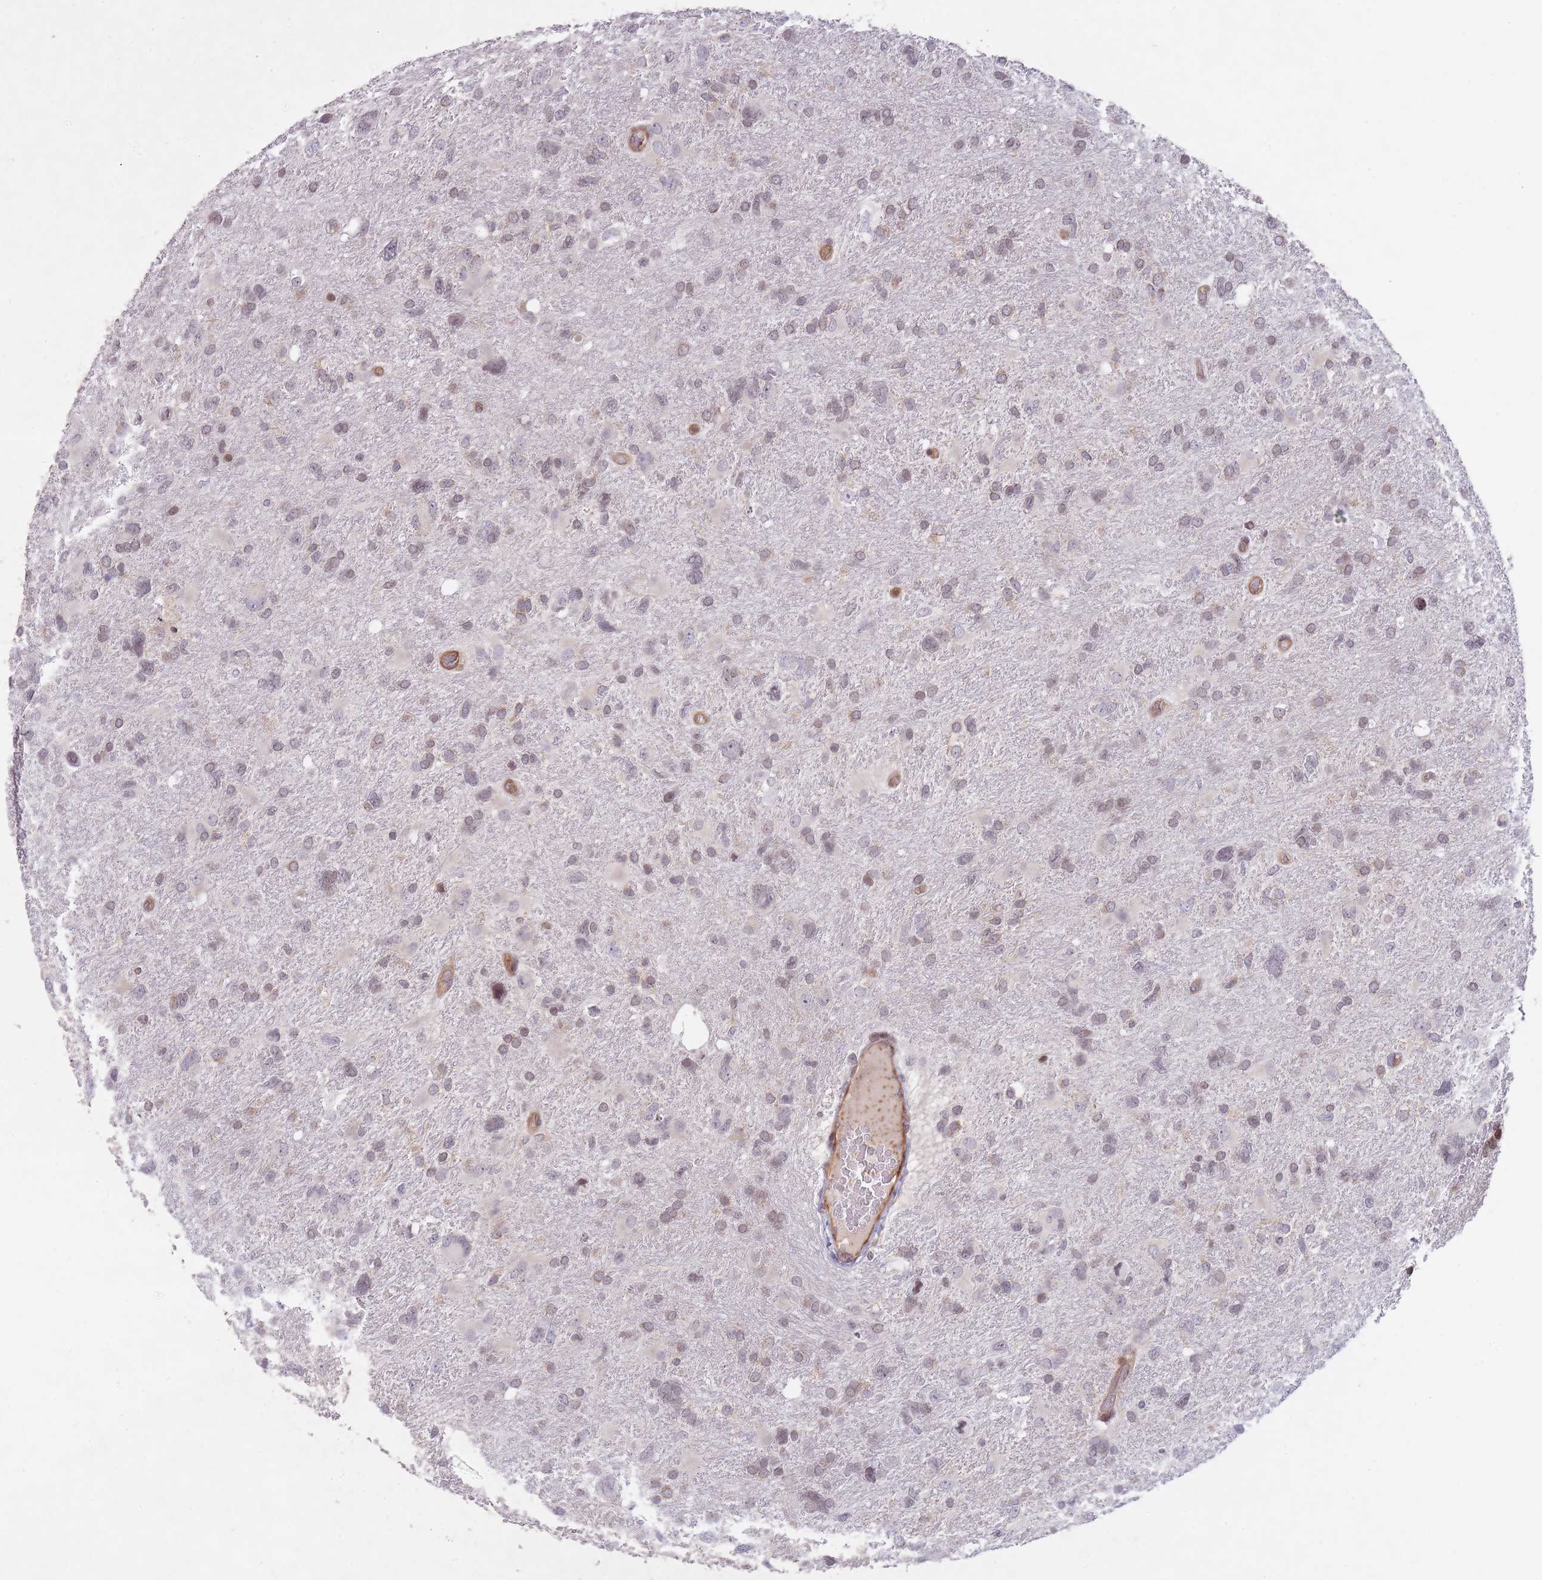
{"staining": {"intensity": "negative", "quantity": "none", "location": "none"}, "tissue": "glioma", "cell_type": "Tumor cells", "image_type": "cancer", "snomed": [{"axis": "morphology", "description": "Glioma, malignant, High grade"}, {"axis": "topography", "description": "Brain"}], "caption": "Tumor cells show no significant protein positivity in malignant glioma (high-grade). (DAB (3,3'-diaminobenzidine) immunohistochemistry (IHC) visualized using brightfield microscopy, high magnification).", "gene": "SLC35F5", "patient": {"sex": "male", "age": 61}}